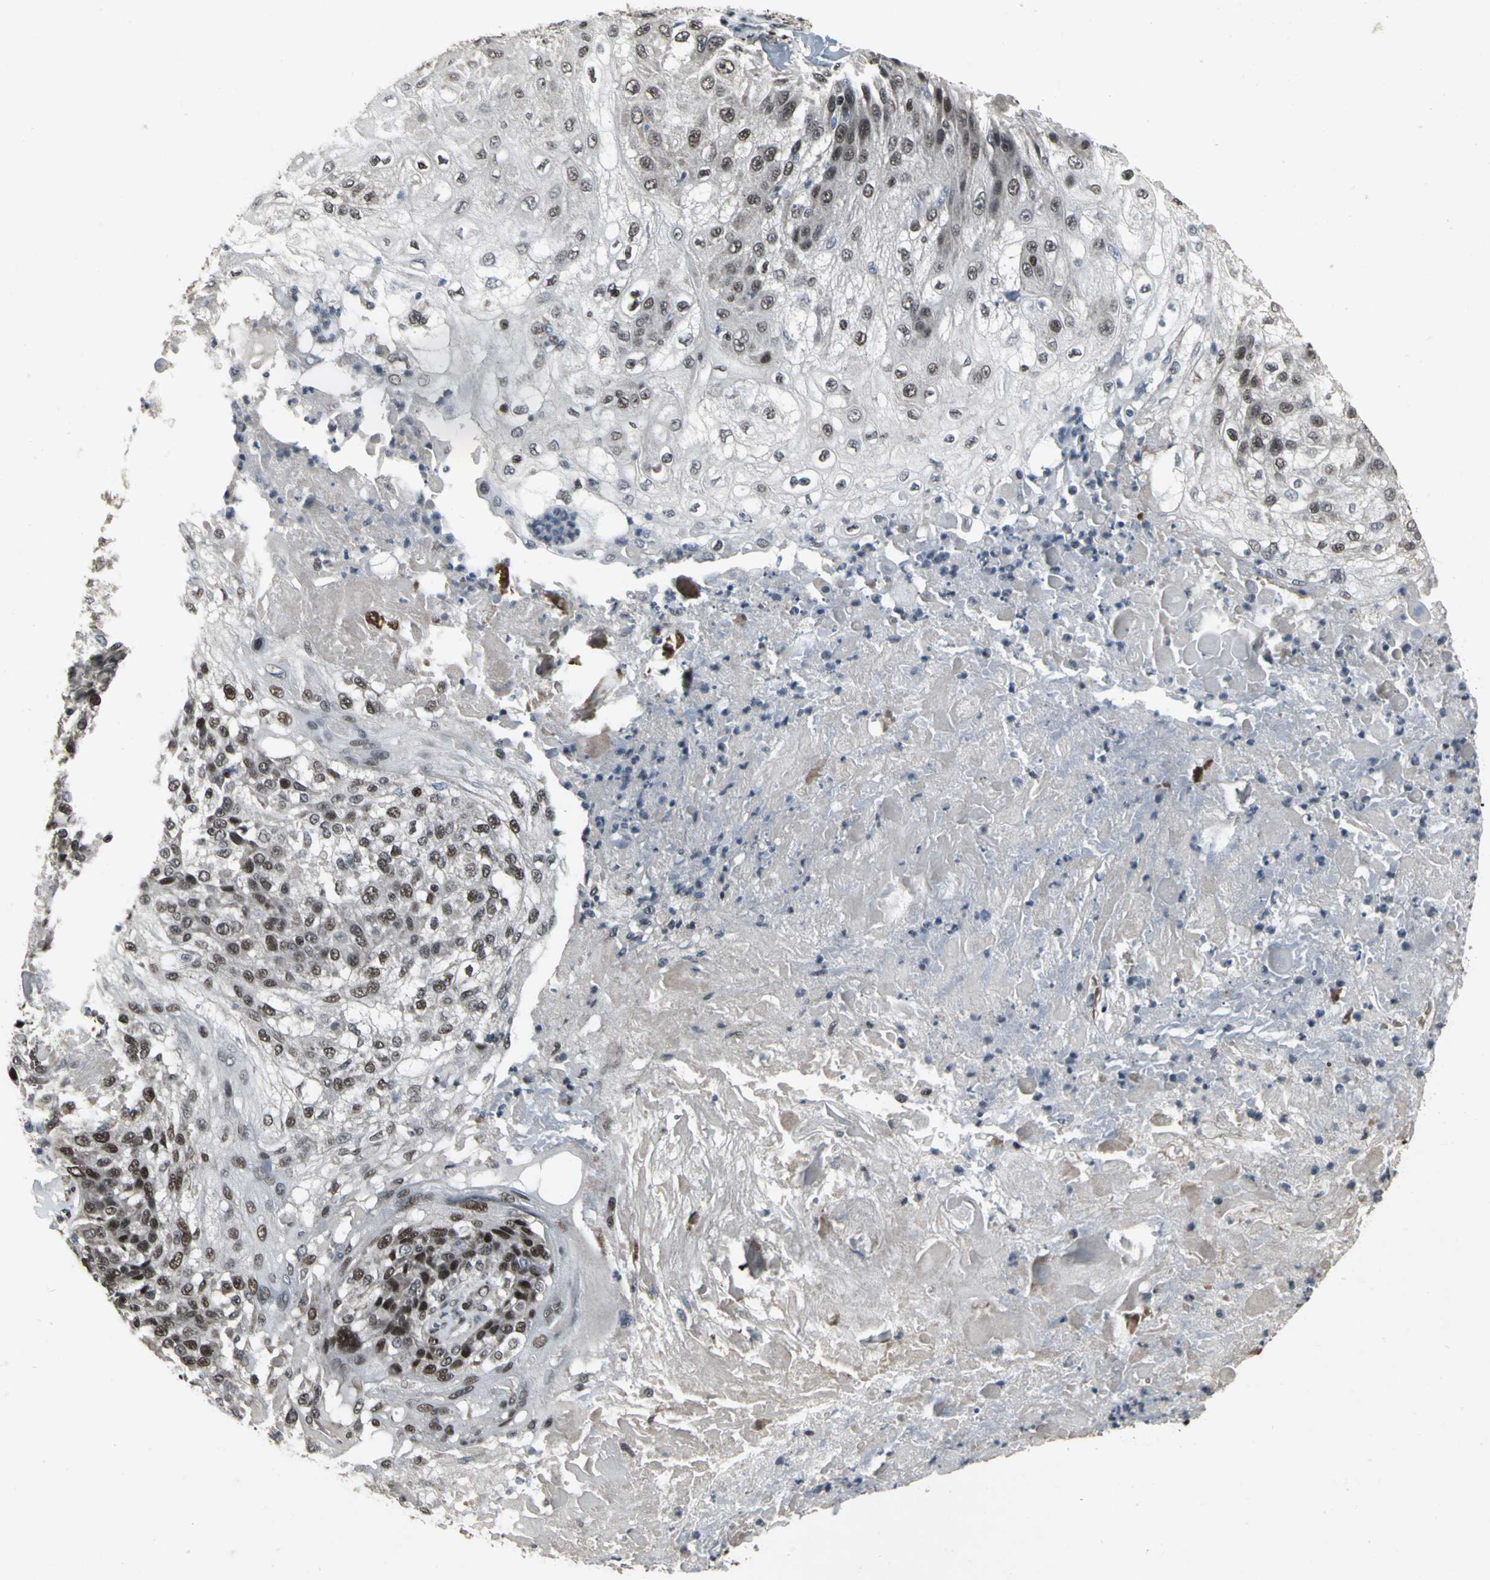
{"staining": {"intensity": "moderate", "quantity": "25%-75%", "location": "nuclear"}, "tissue": "skin cancer", "cell_type": "Tumor cells", "image_type": "cancer", "snomed": [{"axis": "morphology", "description": "Normal tissue, NOS"}, {"axis": "morphology", "description": "Squamous cell carcinoma, NOS"}, {"axis": "topography", "description": "Skin"}], "caption": "IHC histopathology image of neoplastic tissue: skin cancer stained using immunohistochemistry demonstrates medium levels of moderate protein expression localized specifically in the nuclear of tumor cells, appearing as a nuclear brown color.", "gene": "SRF", "patient": {"sex": "female", "age": 83}}